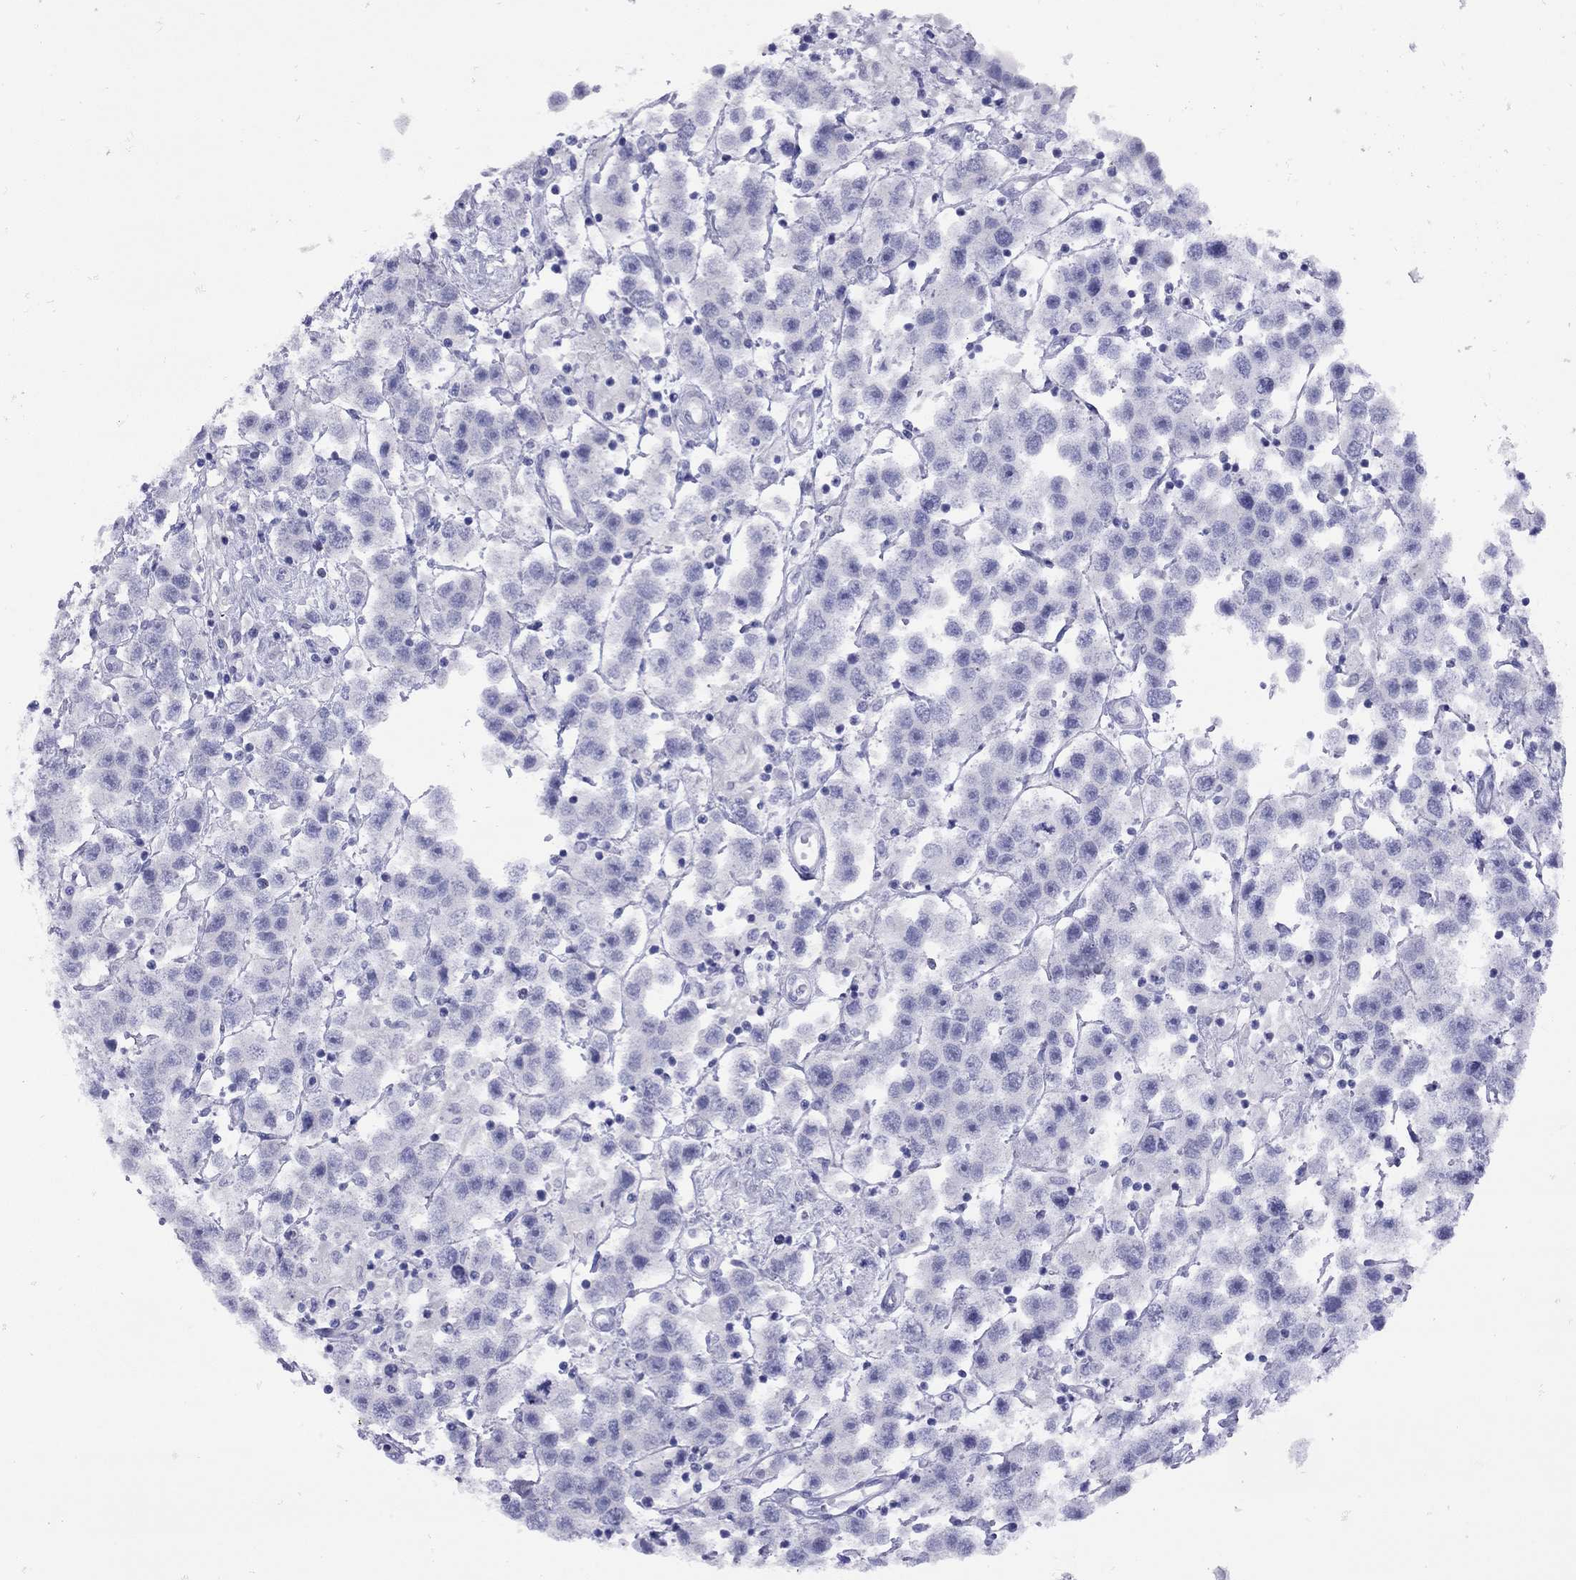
{"staining": {"intensity": "negative", "quantity": "none", "location": "none"}, "tissue": "testis cancer", "cell_type": "Tumor cells", "image_type": "cancer", "snomed": [{"axis": "morphology", "description": "Seminoma, NOS"}, {"axis": "topography", "description": "Testis"}], "caption": "The micrograph displays no significant expression in tumor cells of seminoma (testis).", "gene": "GRIA2", "patient": {"sex": "male", "age": 45}}